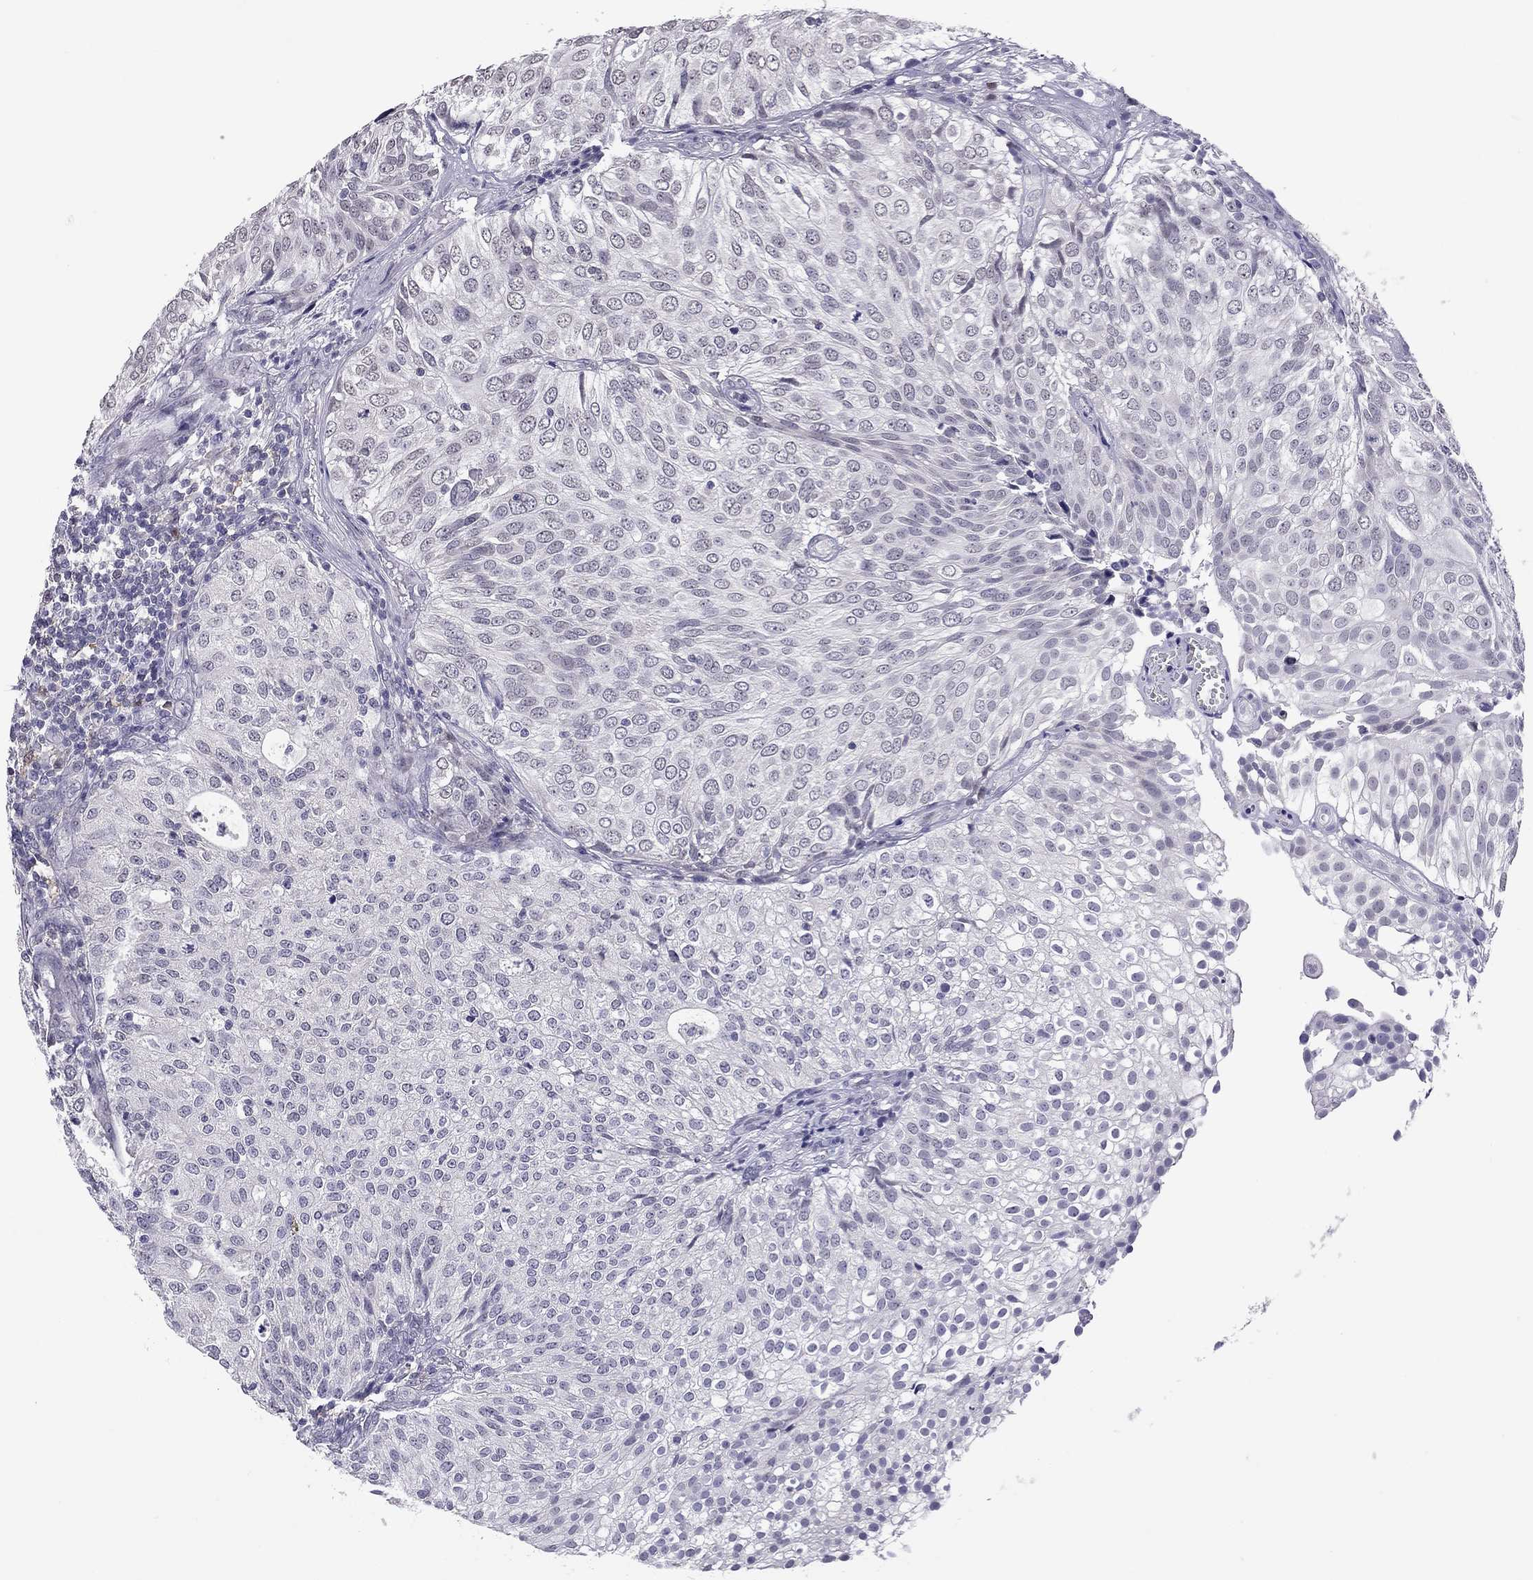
{"staining": {"intensity": "negative", "quantity": "none", "location": "none"}, "tissue": "urothelial cancer", "cell_type": "Tumor cells", "image_type": "cancer", "snomed": [{"axis": "morphology", "description": "Urothelial carcinoma, High grade"}, {"axis": "topography", "description": "Urinary bladder"}], "caption": "Immunohistochemistry (IHC) histopathology image of neoplastic tissue: human urothelial cancer stained with DAB (3,3'-diaminobenzidine) shows no significant protein staining in tumor cells.", "gene": "PPP1R3A", "patient": {"sex": "female", "age": 79}}